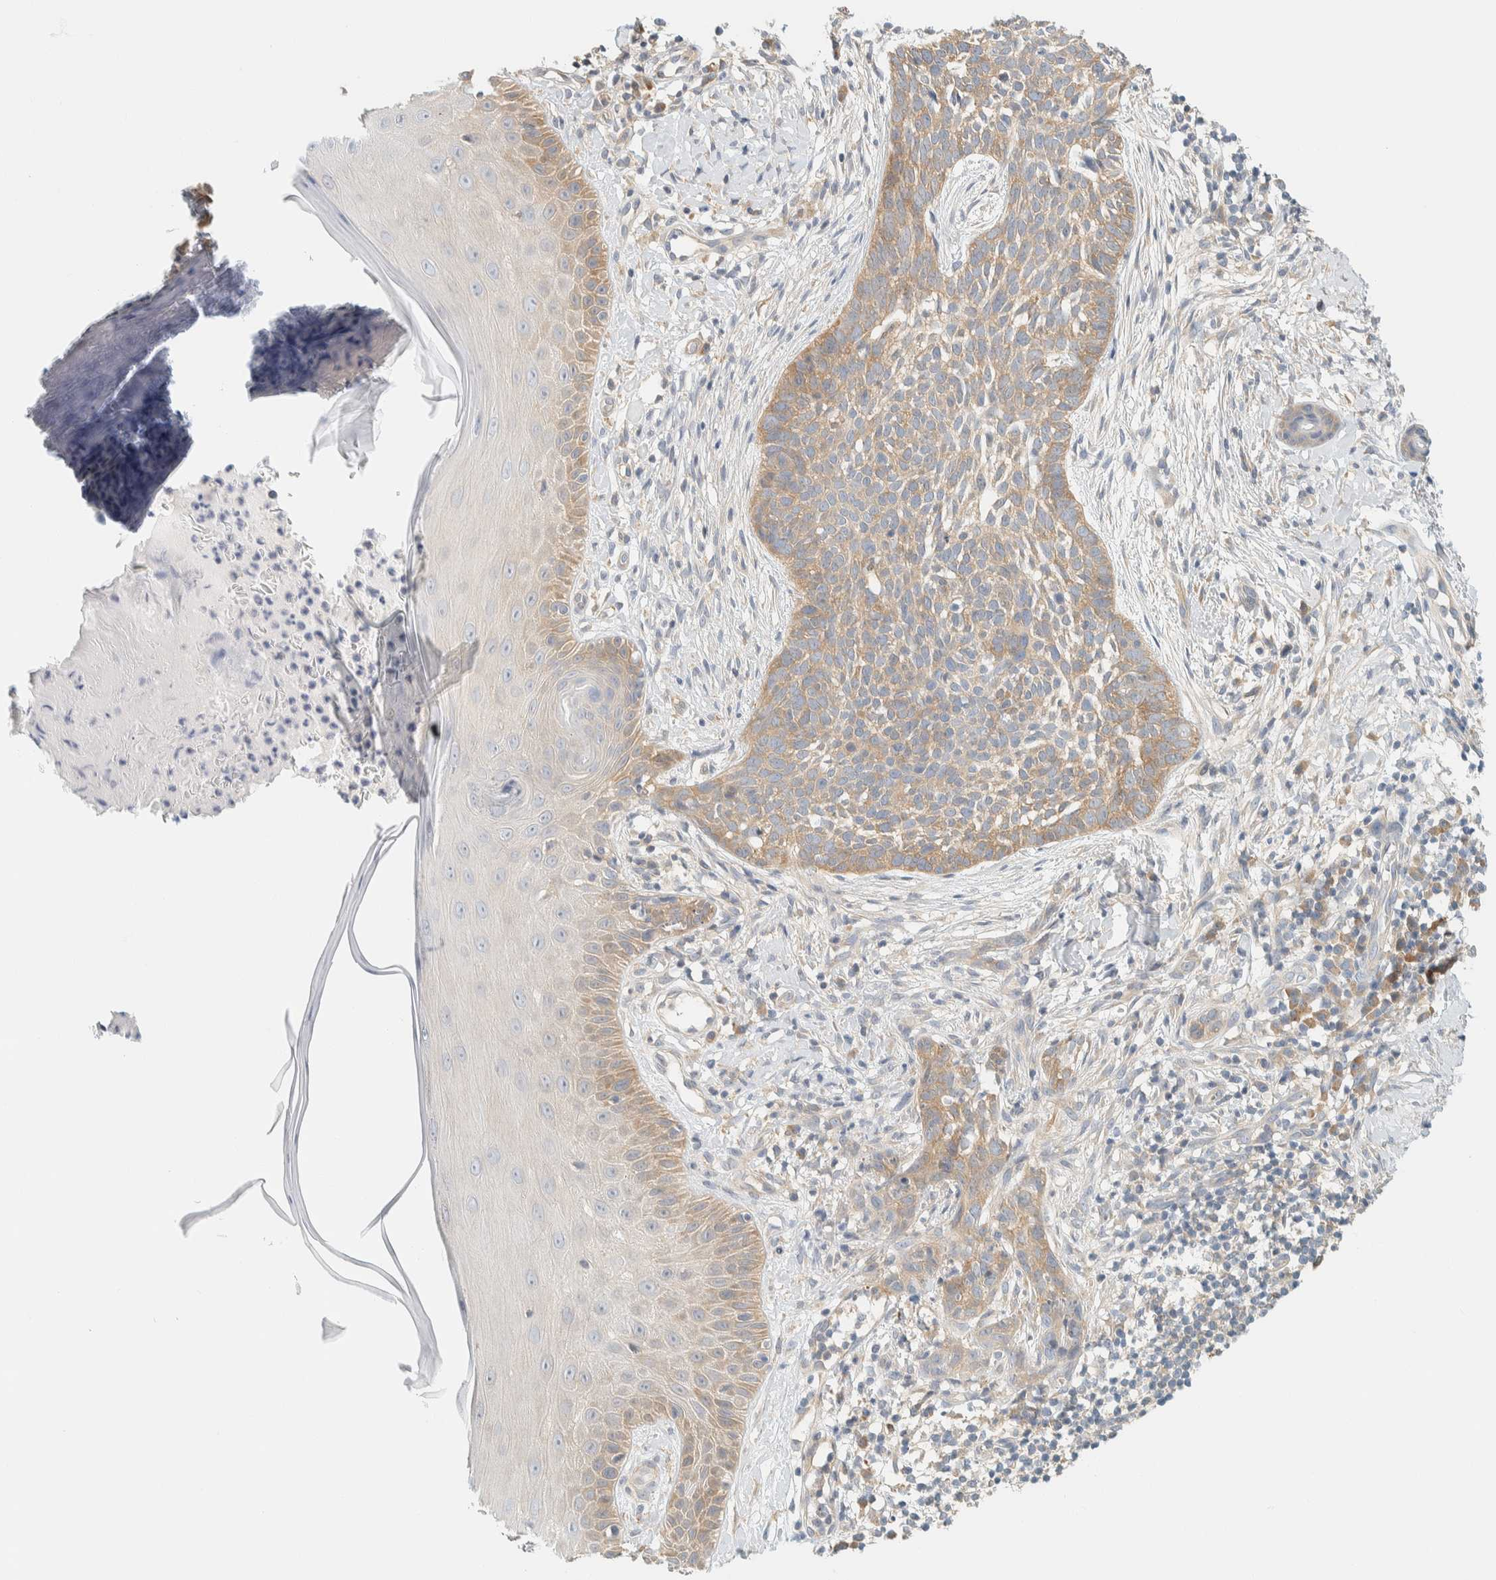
{"staining": {"intensity": "weak", "quantity": ">75%", "location": "cytoplasmic/membranous"}, "tissue": "skin cancer", "cell_type": "Tumor cells", "image_type": "cancer", "snomed": [{"axis": "morphology", "description": "Normal tissue, NOS"}, {"axis": "morphology", "description": "Basal cell carcinoma"}, {"axis": "topography", "description": "Skin"}], "caption": "The image shows staining of skin basal cell carcinoma, revealing weak cytoplasmic/membranous protein expression (brown color) within tumor cells.", "gene": "PTGES3L-AARSD1", "patient": {"sex": "male", "age": 67}}